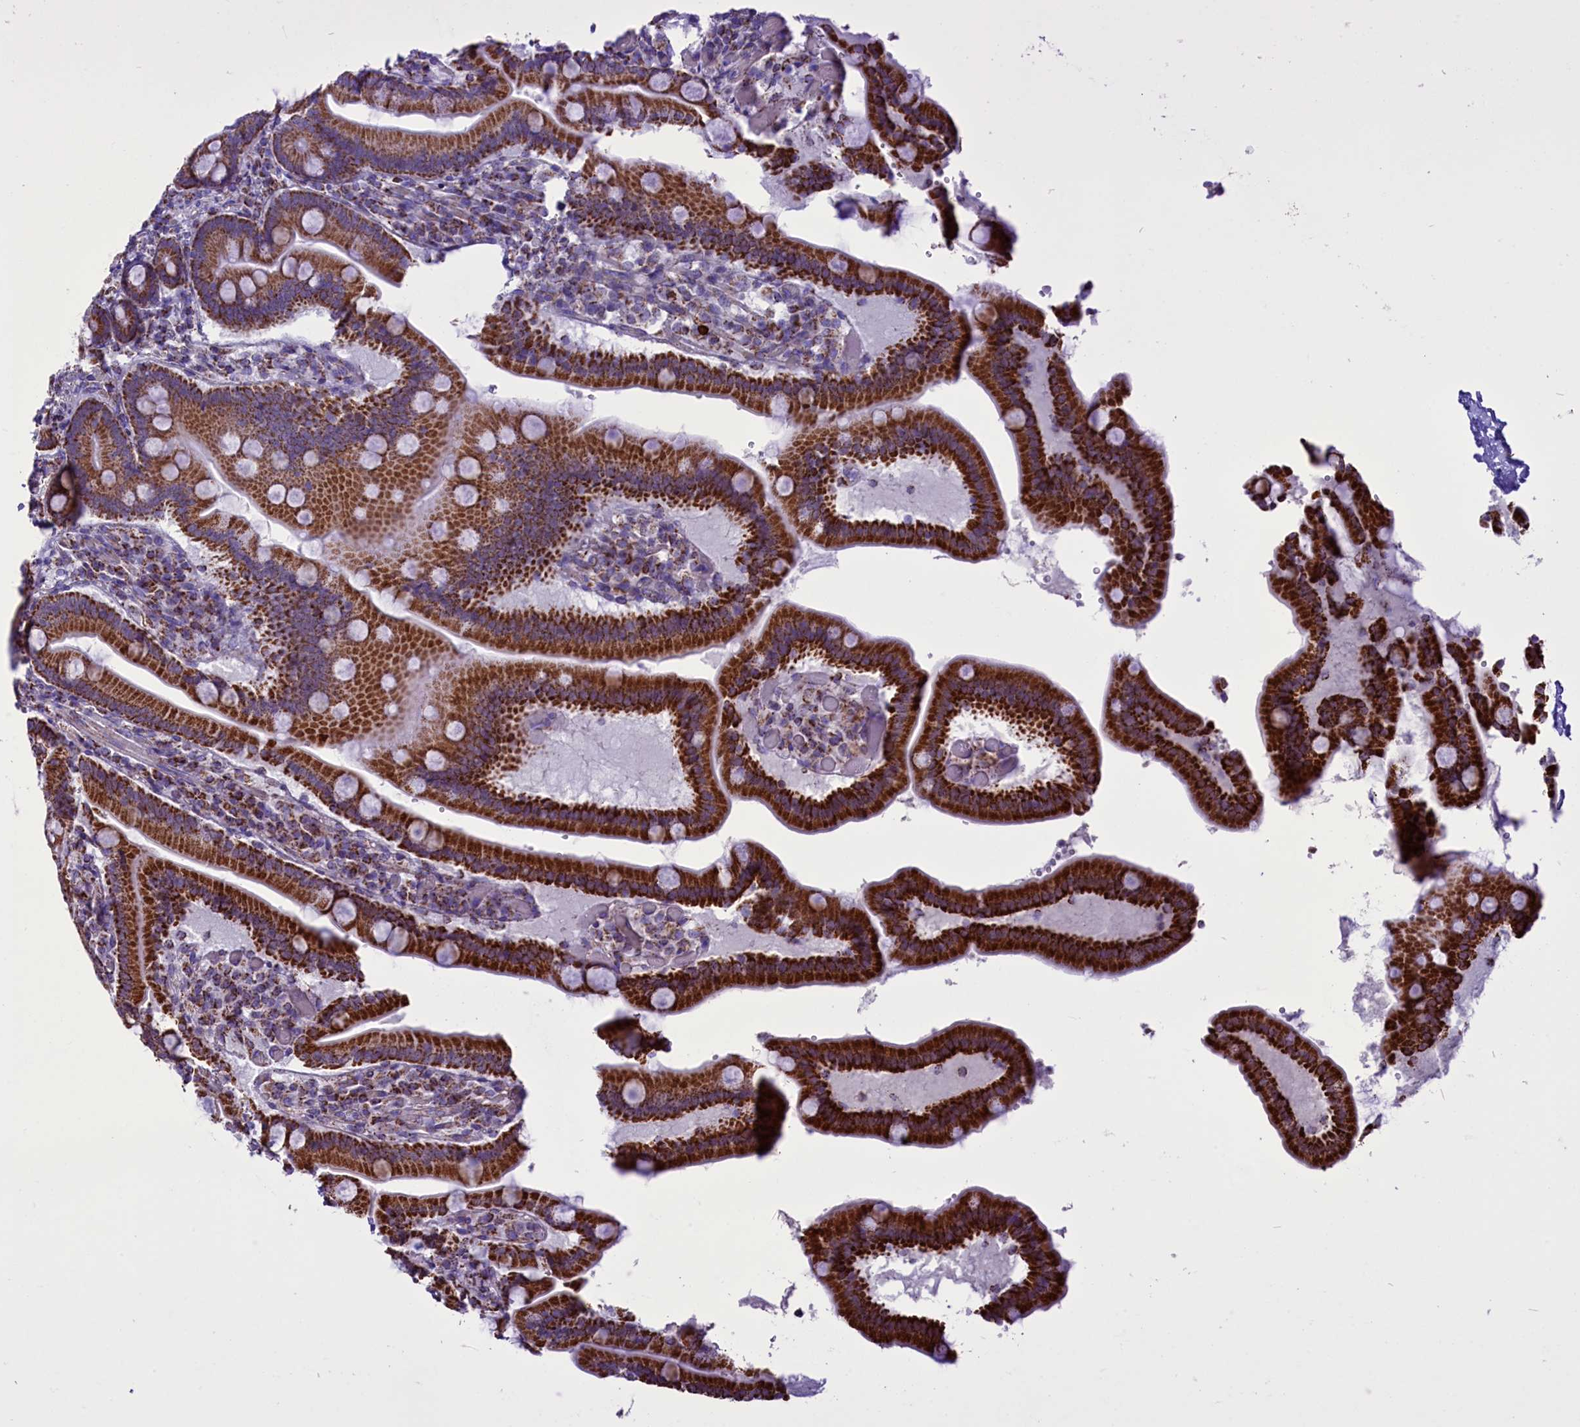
{"staining": {"intensity": "strong", "quantity": ">75%", "location": "cytoplasmic/membranous"}, "tissue": "duodenum", "cell_type": "Glandular cells", "image_type": "normal", "snomed": [{"axis": "morphology", "description": "Normal tissue, NOS"}, {"axis": "topography", "description": "Duodenum"}], "caption": "Immunohistochemistry (IHC) staining of benign duodenum, which reveals high levels of strong cytoplasmic/membranous expression in approximately >75% of glandular cells indicating strong cytoplasmic/membranous protein positivity. The staining was performed using DAB (brown) for protein detection and nuclei were counterstained in hematoxylin (blue).", "gene": "ICA1L", "patient": {"sex": "female", "age": 62}}